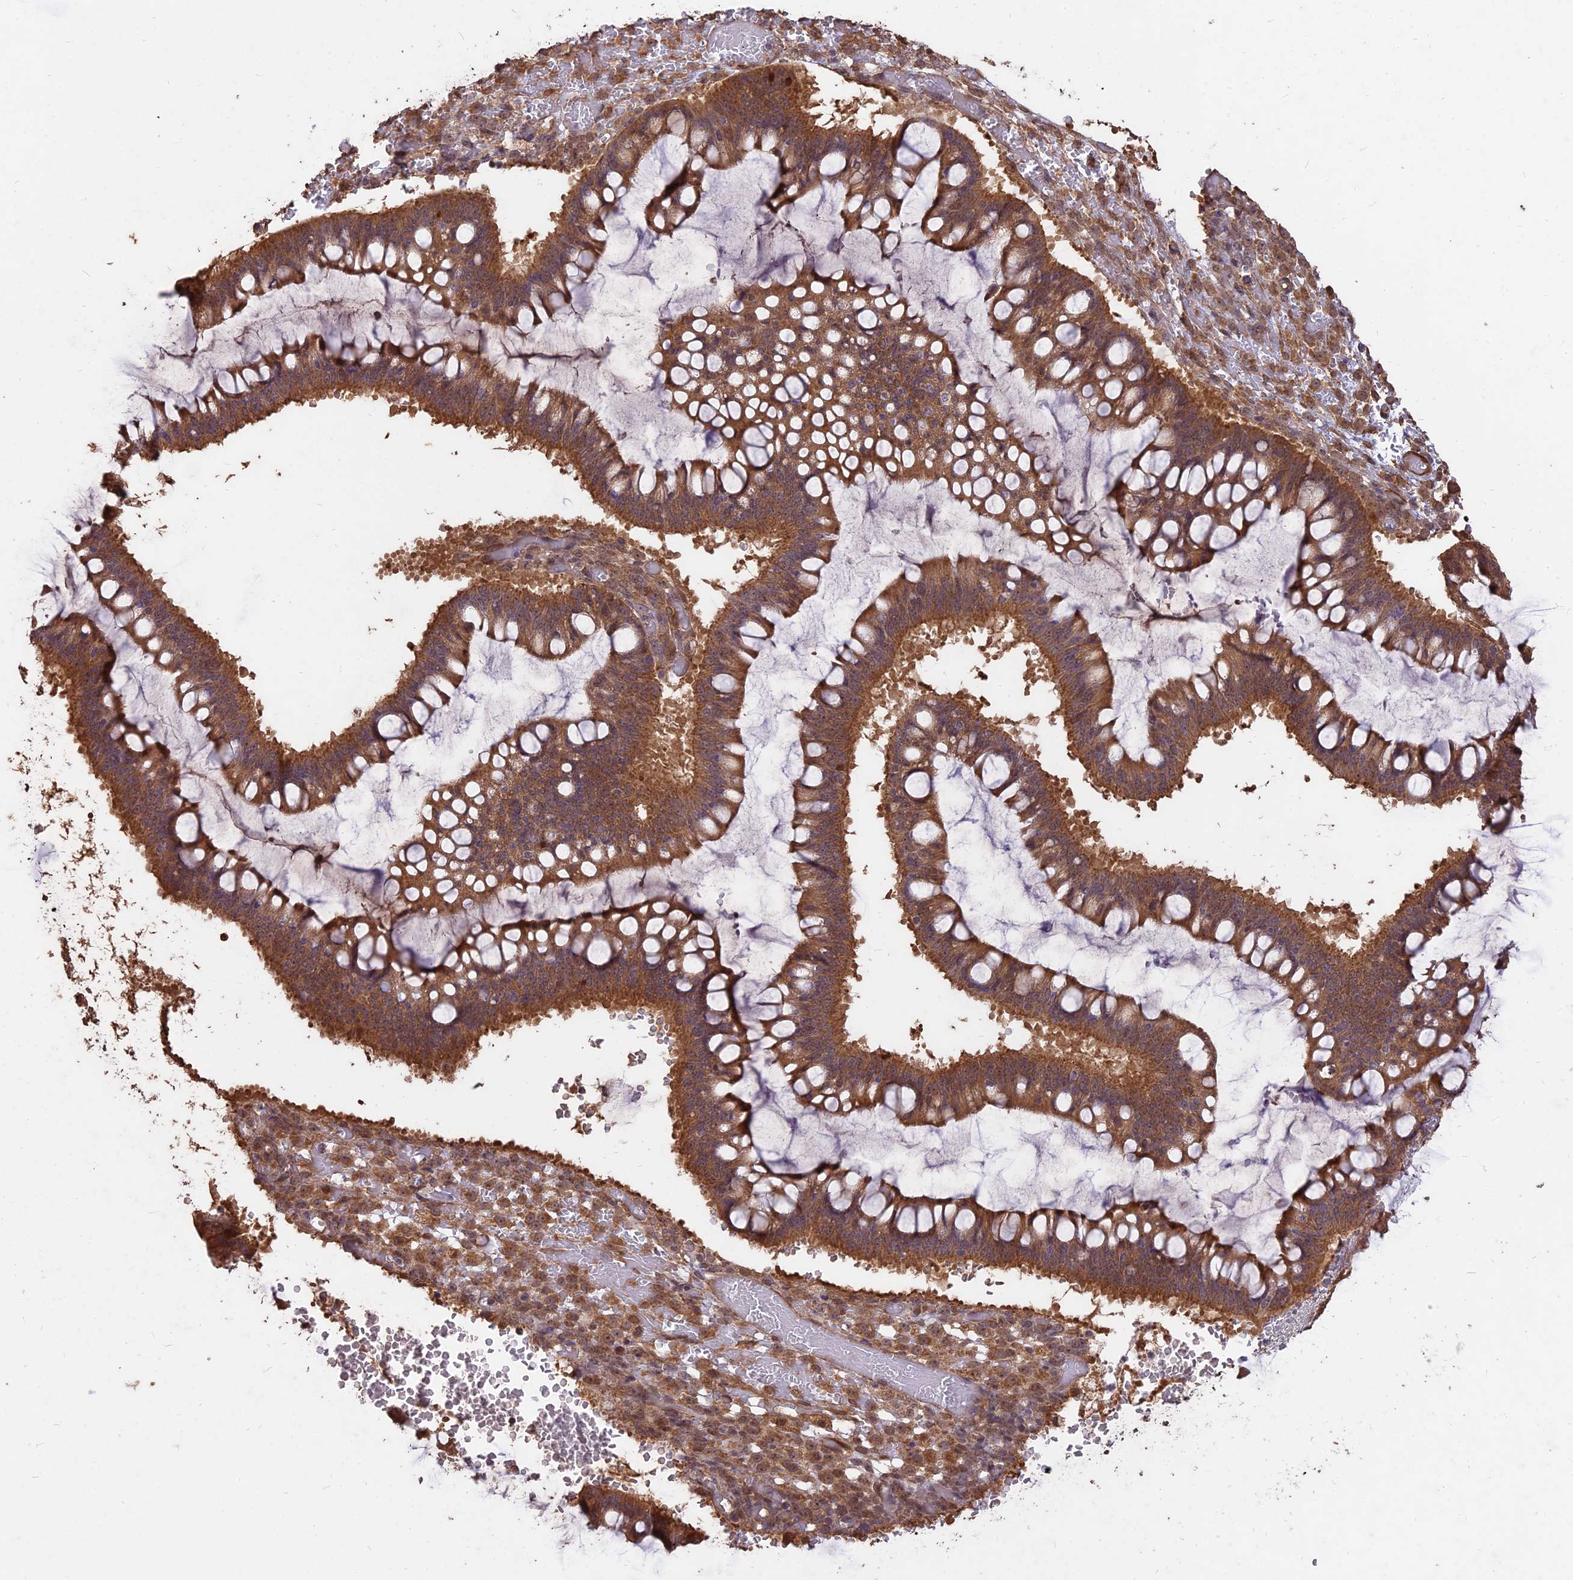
{"staining": {"intensity": "moderate", "quantity": ">75%", "location": "cytoplasmic/membranous"}, "tissue": "ovarian cancer", "cell_type": "Tumor cells", "image_type": "cancer", "snomed": [{"axis": "morphology", "description": "Cystadenocarcinoma, mucinous, NOS"}, {"axis": "topography", "description": "Ovary"}], "caption": "Approximately >75% of tumor cells in ovarian mucinous cystadenocarcinoma exhibit moderate cytoplasmic/membranous protein expression as visualized by brown immunohistochemical staining.", "gene": "SAC3D1", "patient": {"sex": "female", "age": 73}}